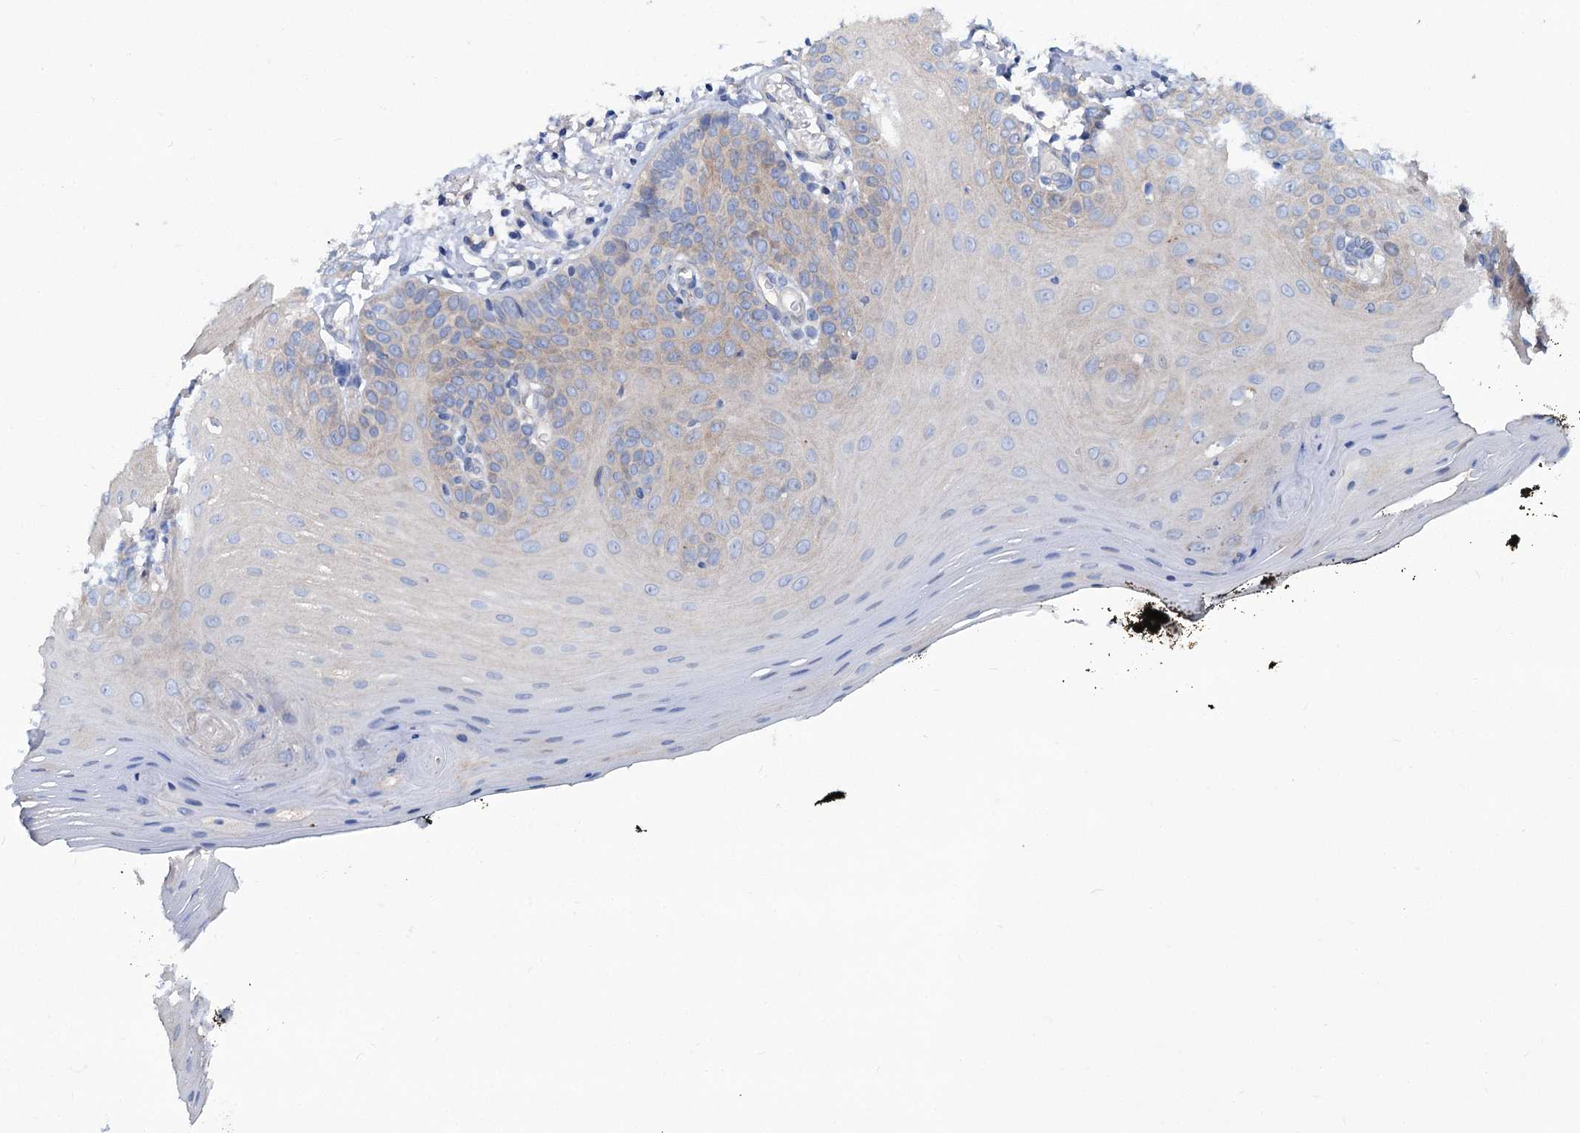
{"staining": {"intensity": "weak", "quantity": "<25%", "location": "cytoplasmic/membranous"}, "tissue": "oral mucosa", "cell_type": "Squamous epithelial cells", "image_type": "normal", "snomed": [{"axis": "morphology", "description": "Normal tissue, NOS"}, {"axis": "topography", "description": "Oral tissue"}], "caption": "Squamous epithelial cells show no significant staining in unremarkable oral mucosa. The staining was performed using DAB to visualize the protein expression in brown, while the nuclei were stained in blue with hematoxylin (Magnification: 20x).", "gene": "TRIM55", "patient": {"sex": "male", "age": 74}}